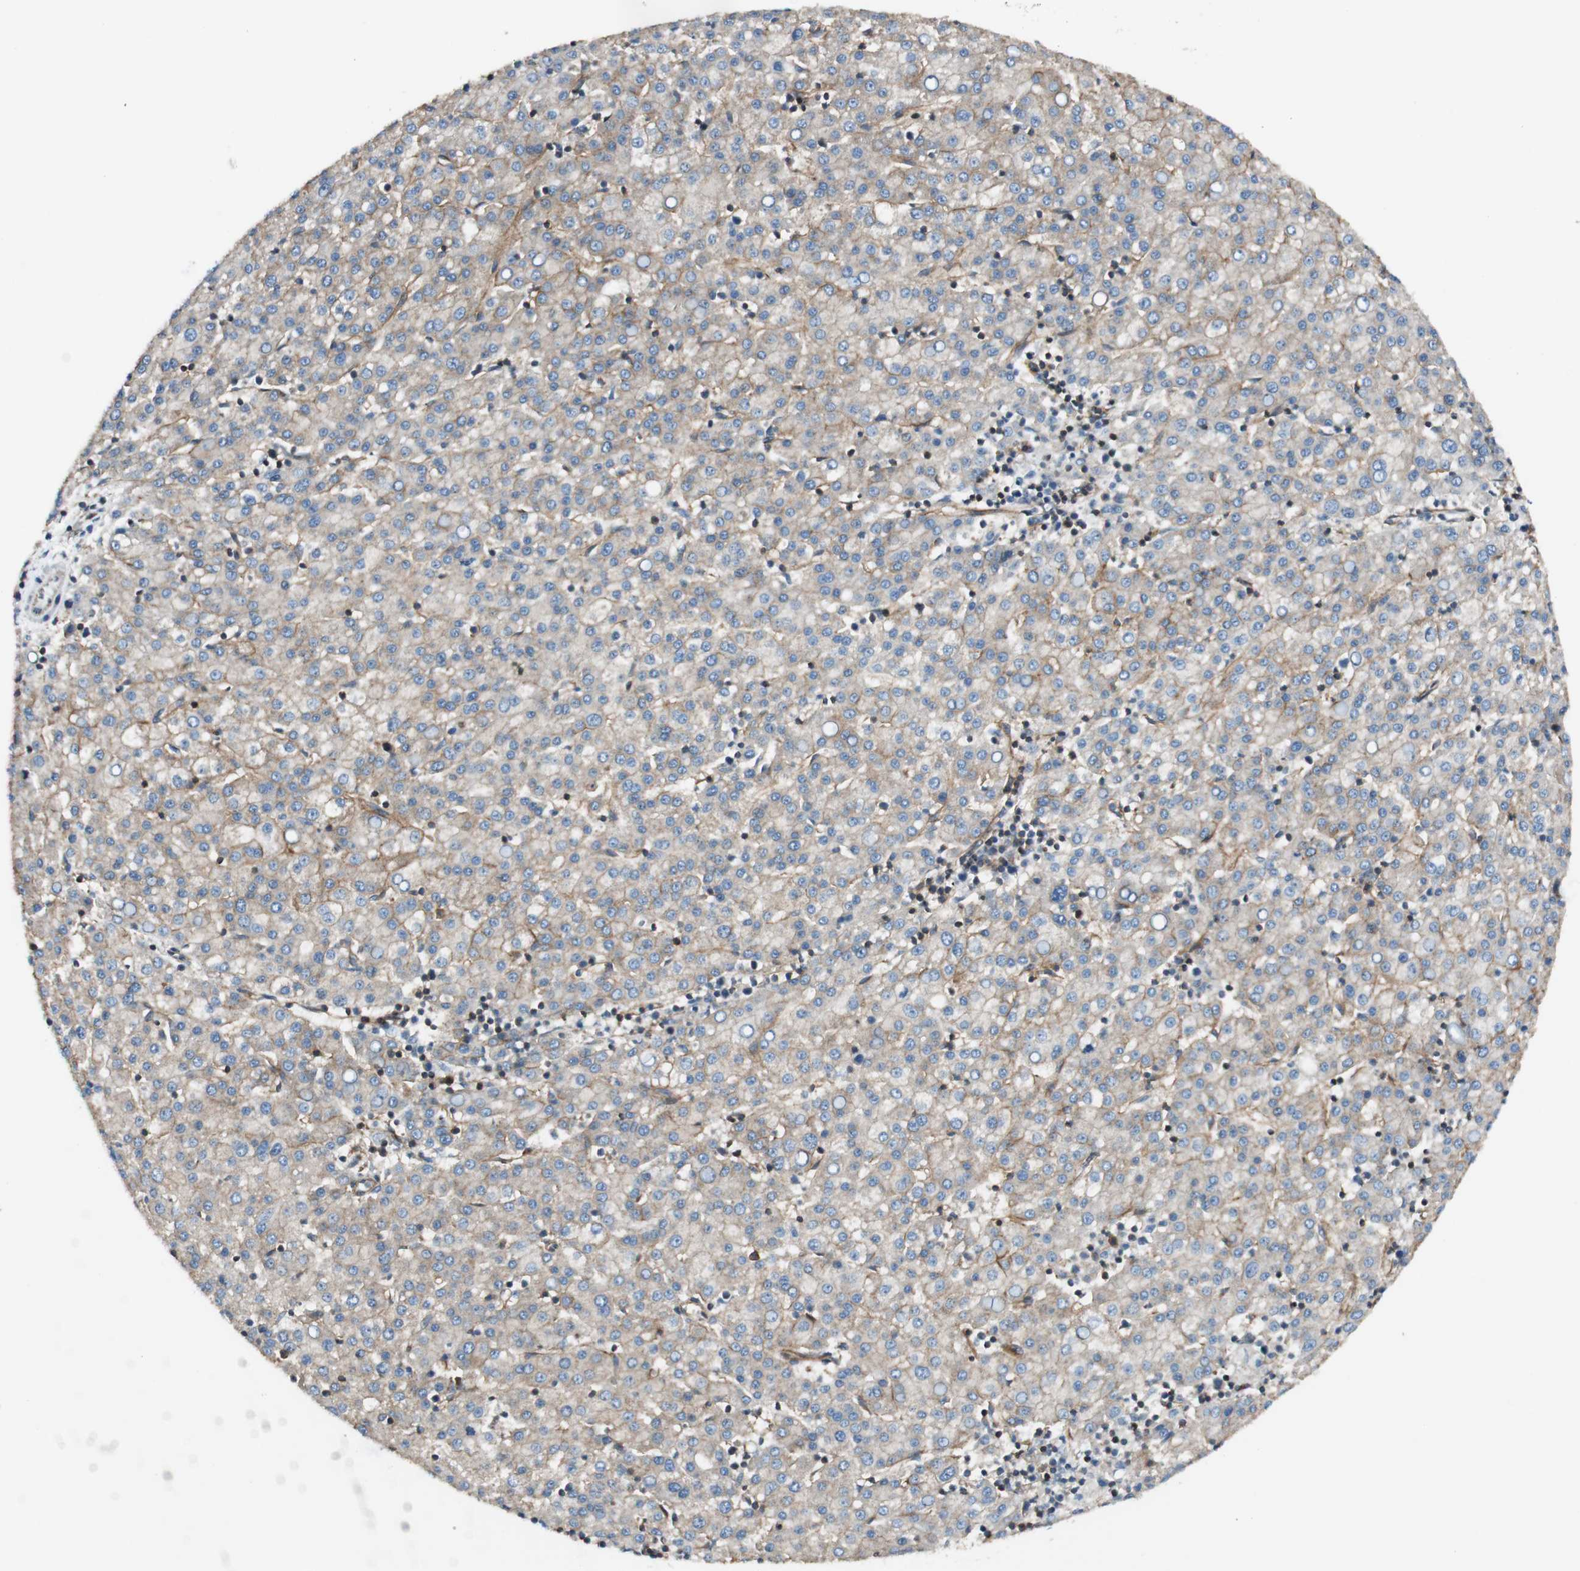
{"staining": {"intensity": "weak", "quantity": ">75%", "location": "cytoplasmic/membranous"}, "tissue": "liver cancer", "cell_type": "Tumor cells", "image_type": "cancer", "snomed": [{"axis": "morphology", "description": "Carcinoma, Hepatocellular, NOS"}, {"axis": "topography", "description": "Liver"}], "caption": "Immunohistochemistry staining of hepatocellular carcinoma (liver), which reveals low levels of weak cytoplasmic/membranous expression in approximately >75% of tumor cells indicating weak cytoplasmic/membranous protein staining. The staining was performed using DAB (3,3'-diaminobenzidine) (brown) for protein detection and nuclei were counterstained in hematoxylin (blue).", "gene": "BTN3A3", "patient": {"sex": "female", "age": 58}}